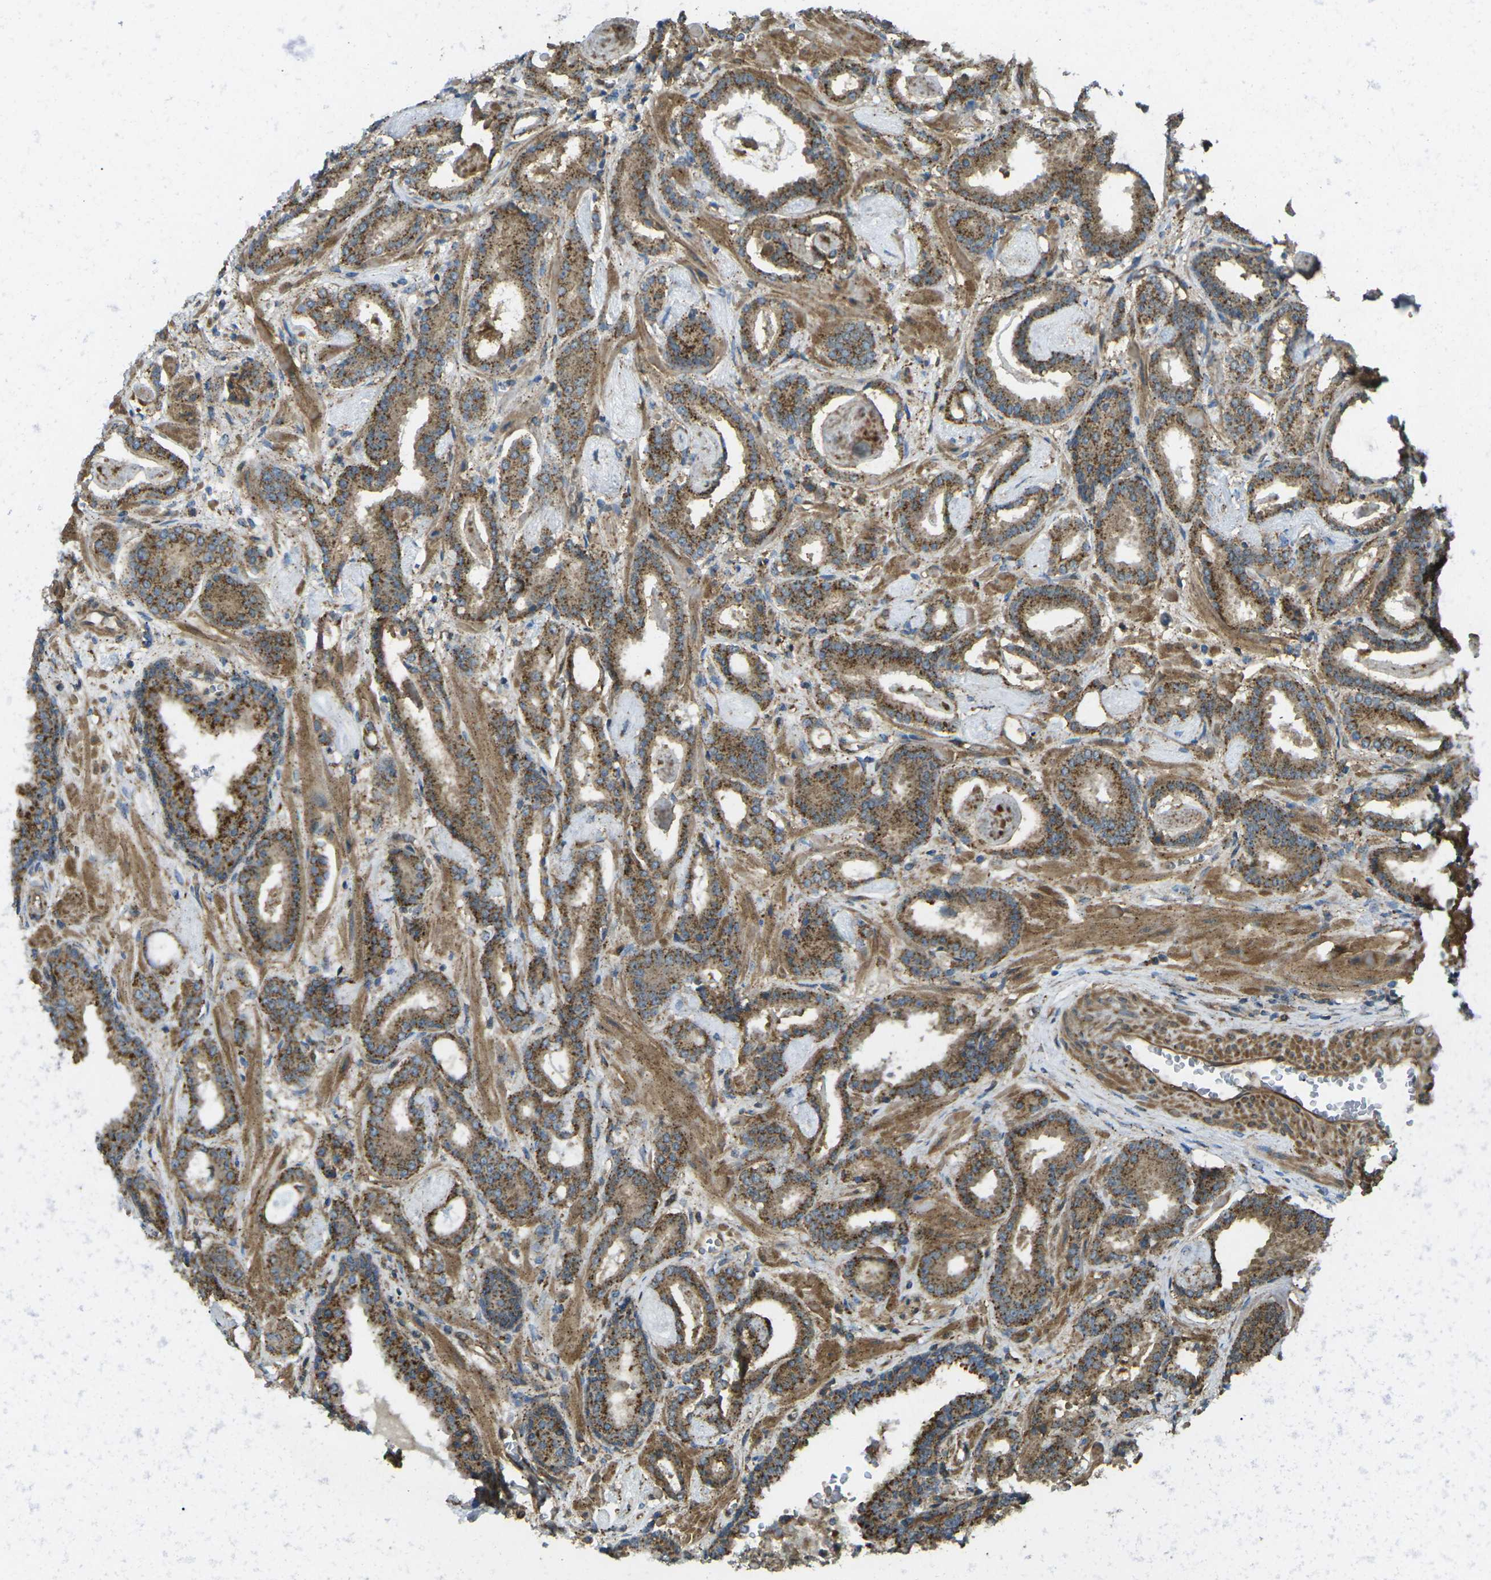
{"staining": {"intensity": "strong", "quantity": ">75%", "location": "cytoplasmic/membranous"}, "tissue": "prostate cancer", "cell_type": "Tumor cells", "image_type": "cancer", "snomed": [{"axis": "morphology", "description": "Adenocarcinoma, Low grade"}, {"axis": "topography", "description": "Prostate"}], "caption": "Immunohistochemical staining of prostate cancer (adenocarcinoma (low-grade)) shows high levels of strong cytoplasmic/membranous protein expression in about >75% of tumor cells.", "gene": "CHMP3", "patient": {"sex": "male", "age": 53}}